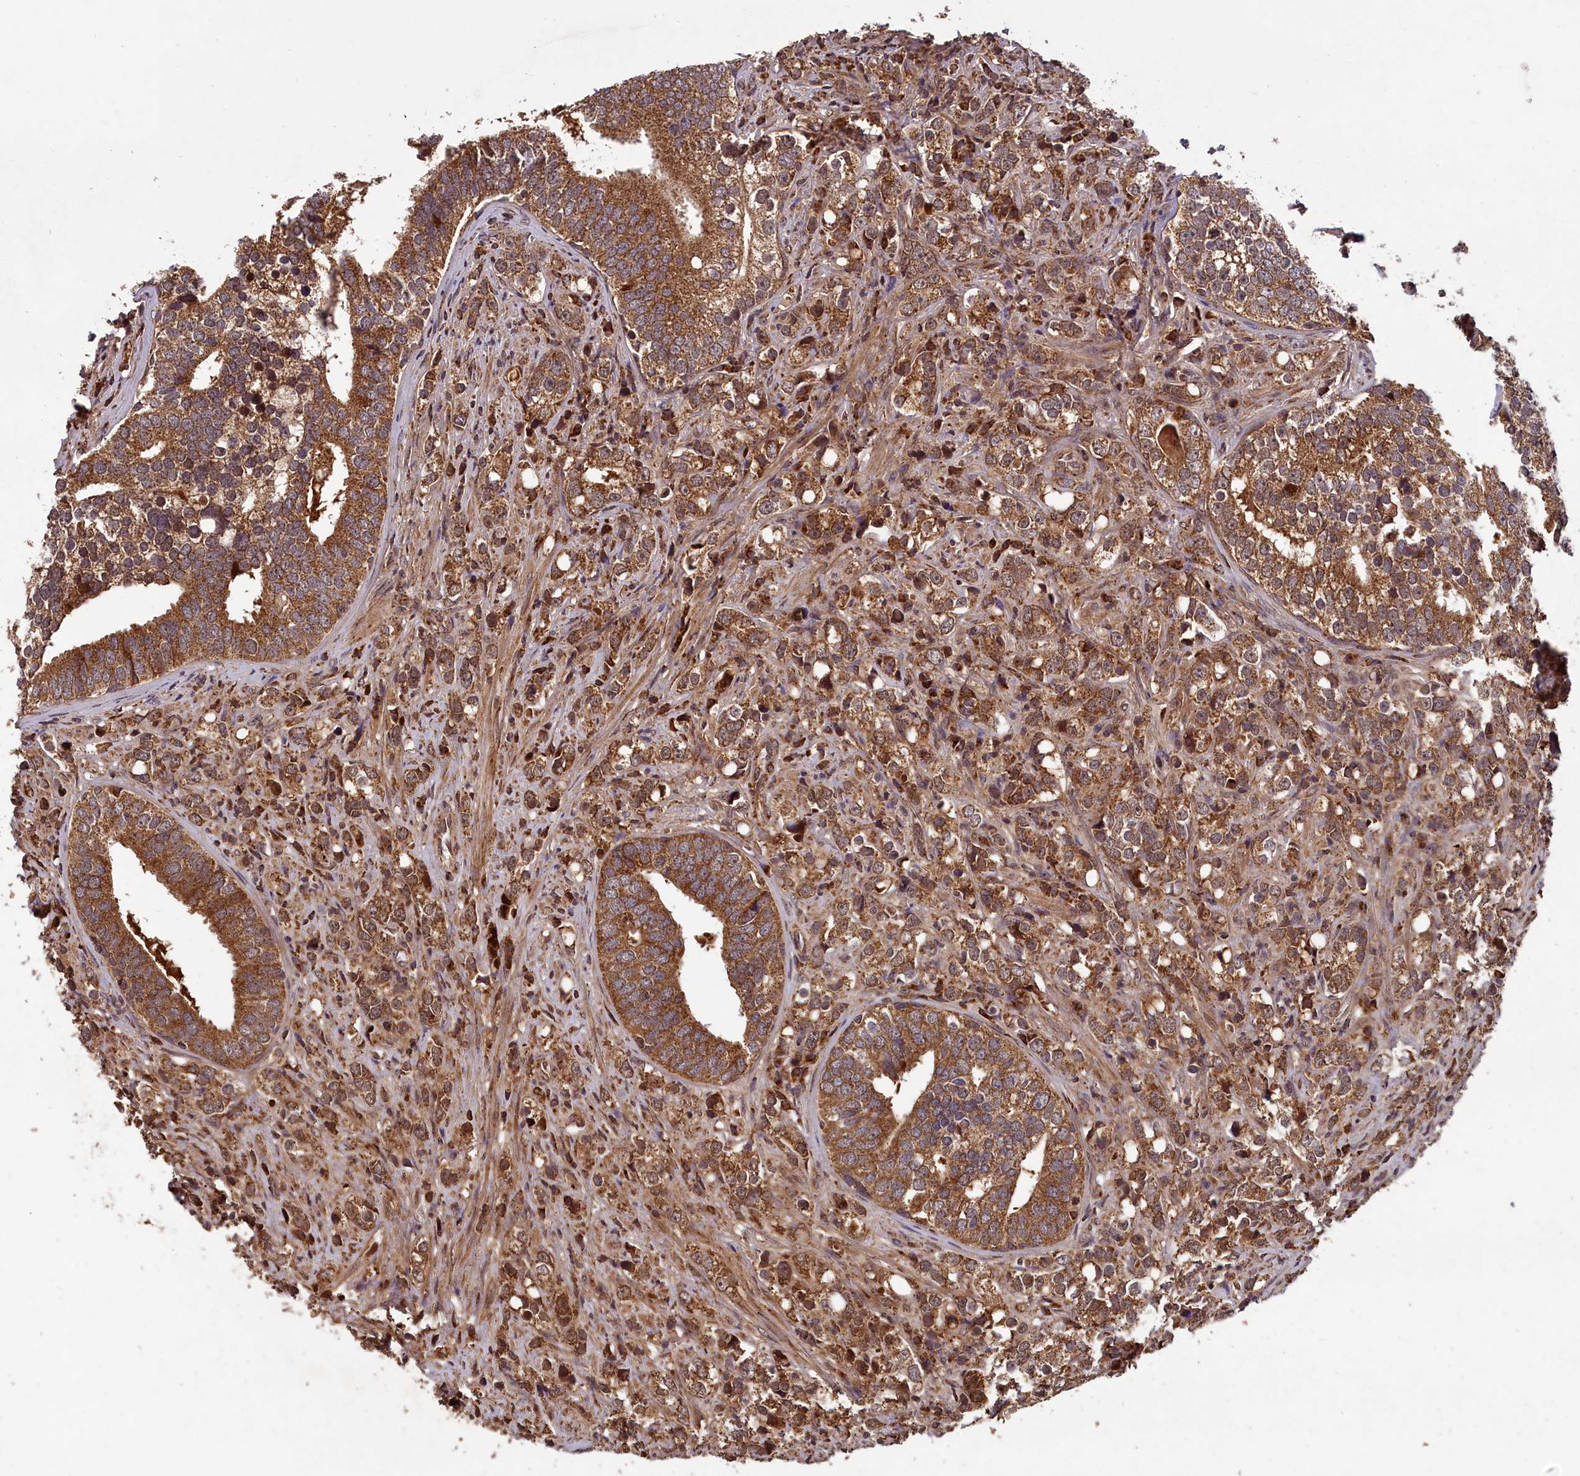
{"staining": {"intensity": "strong", "quantity": ">75%", "location": "cytoplasmic/membranous"}, "tissue": "prostate cancer", "cell_type": "Tumor cells", "image_type": "cancer", "snomed": [{"axis": "morphology", "description": "Adenocarcinoma, High grade"}, {"axis": "topography", "description": "Prostate"}], "caption": "Immunohistochemical staining of prostate cancer displays high levels of strong cytoplasmic/membranous positivity in about >75% of tumor cells.", "gene": "CCDC15", "patient": {"sex": "male", "age": 71}}